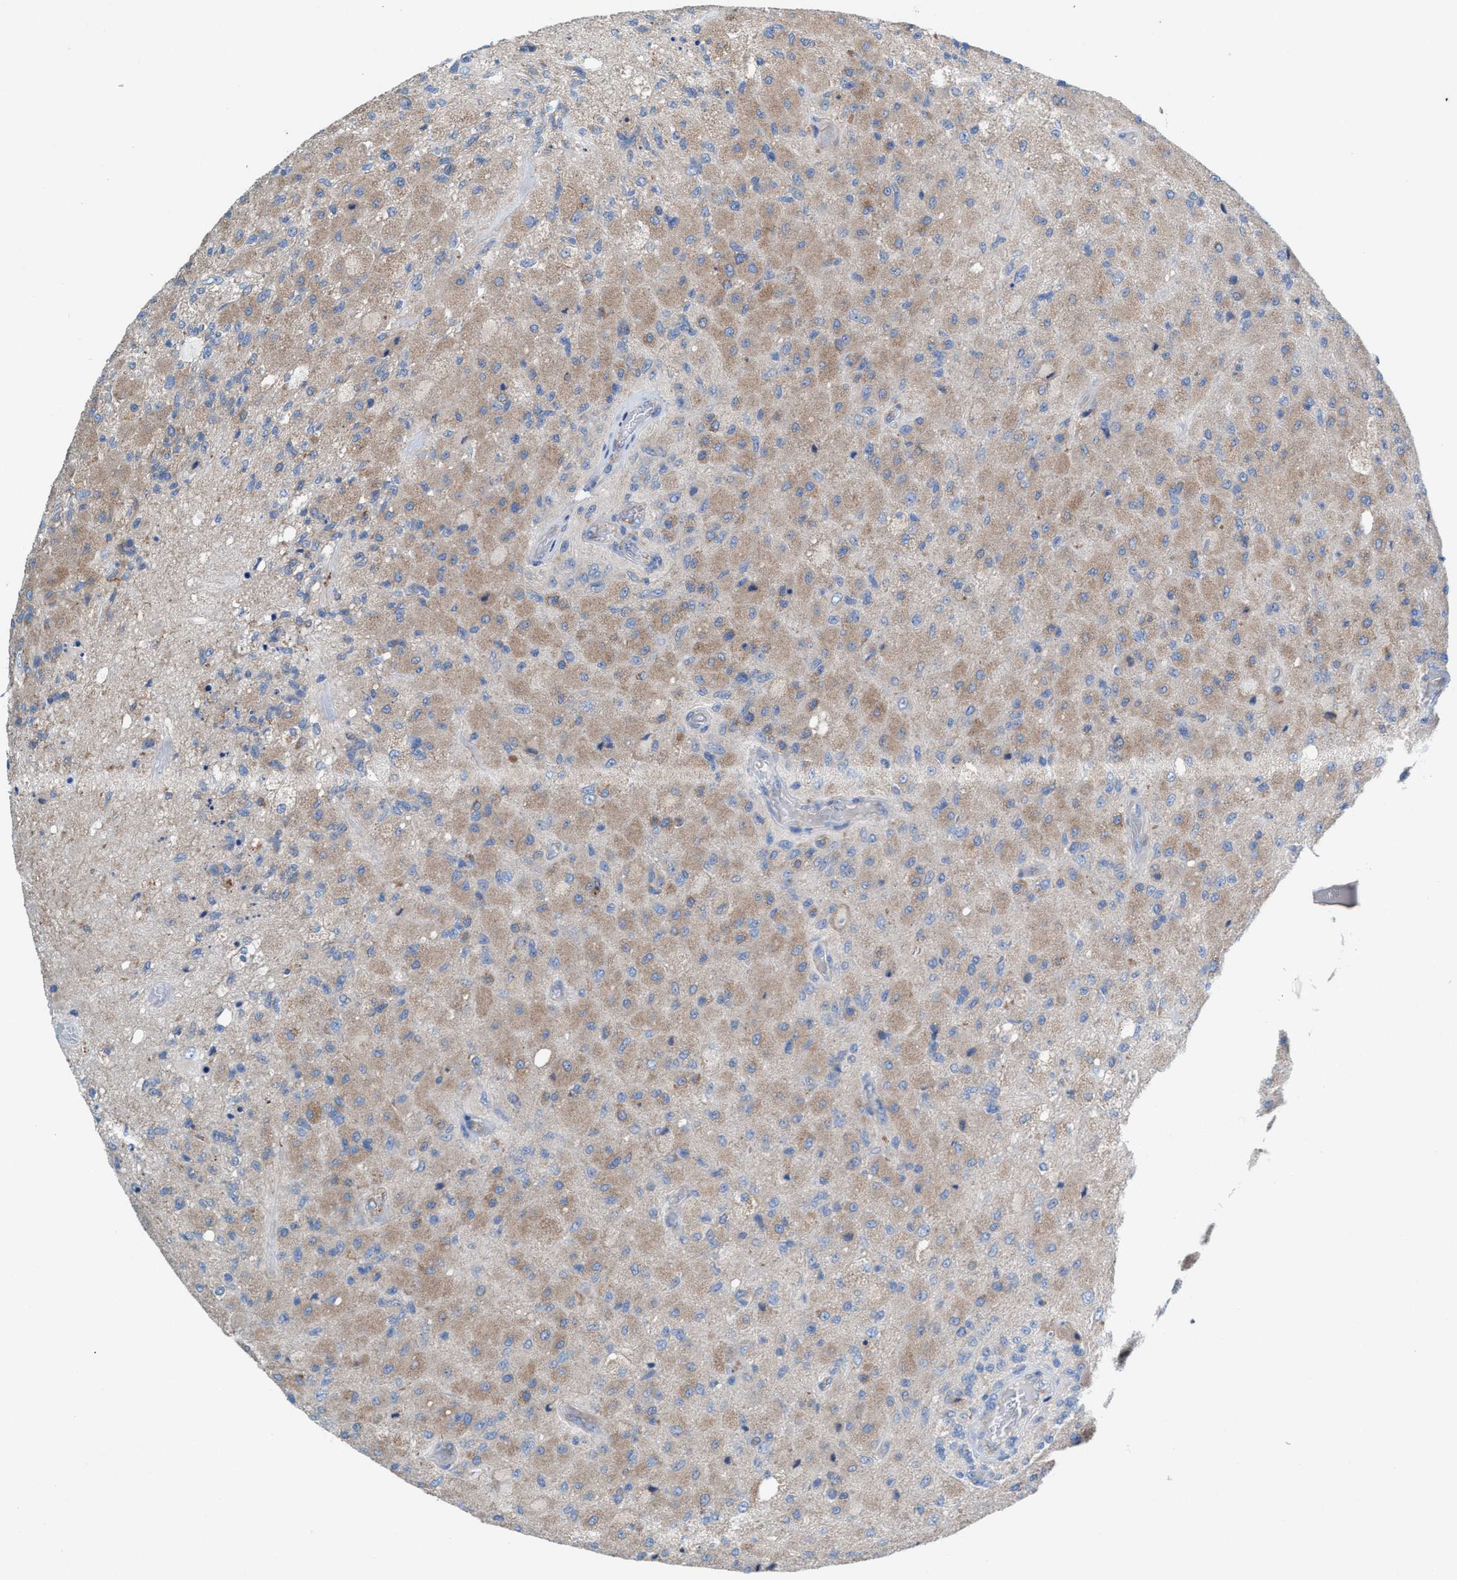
{"staining": {"intensity": "weak", "quantity": ">75%", "location": "cytoplasmic/membranous"}, "tissue": "glioma", "cell_type": "Tumor cells", "image_type": "cancer", "snomed": [{"axis": "morphology", "description": "Normal tissue, NOS"}, {"axis": "morphology", "description": "Glioma, malignant, High grade"}, {"axis": "topography", "description": "Cerebral cortex"}], "caption": "Protein expression analysis of human high-grade glioma (malignant) reveals weak cytoplasmic/membranous staining in about >75% of tumor cells.", "gene": "NYAP1", "patient": {"sex": "male", "age": 77}}